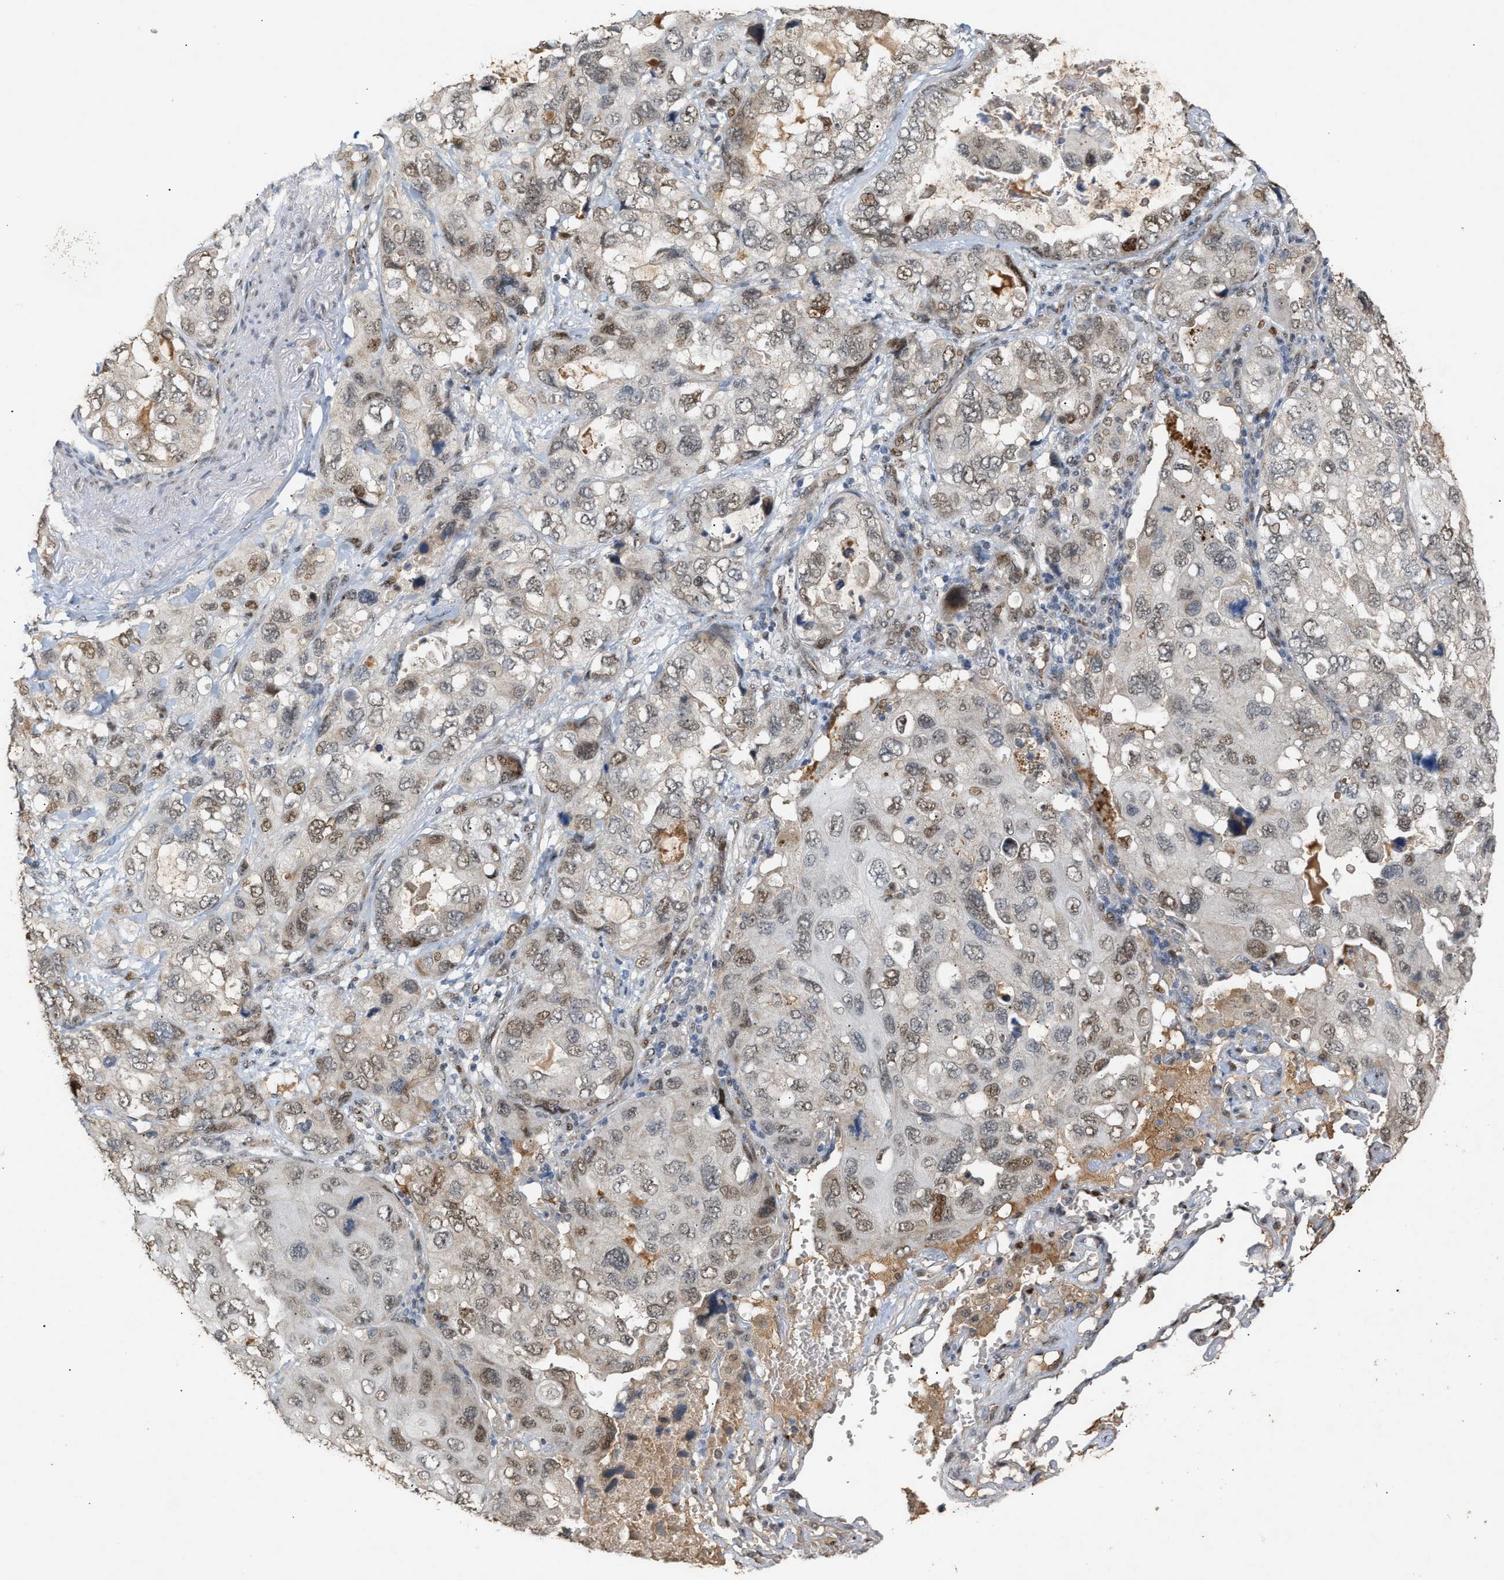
{"staining": {"intensity": "weak", "quantity": ">75%", "location": "nuclear"}, "tissue": "lung cancer", "cell_type": "Tumor cells", "image_type": "cancer", "snomed": [{"axis": "morphology", "description": "Squamous cell carcinoma, NOS"}, {"axis": "topography", "description": "Lung"}], "caption": "Squamous cell carcinoma (lung) was stained to show a protein in brown. There is low levels of weak nuclear staining in approximately >75% of tumor cells.", "gene": "ZFAND5", "patient": {"sex": "female", "age": 73}}